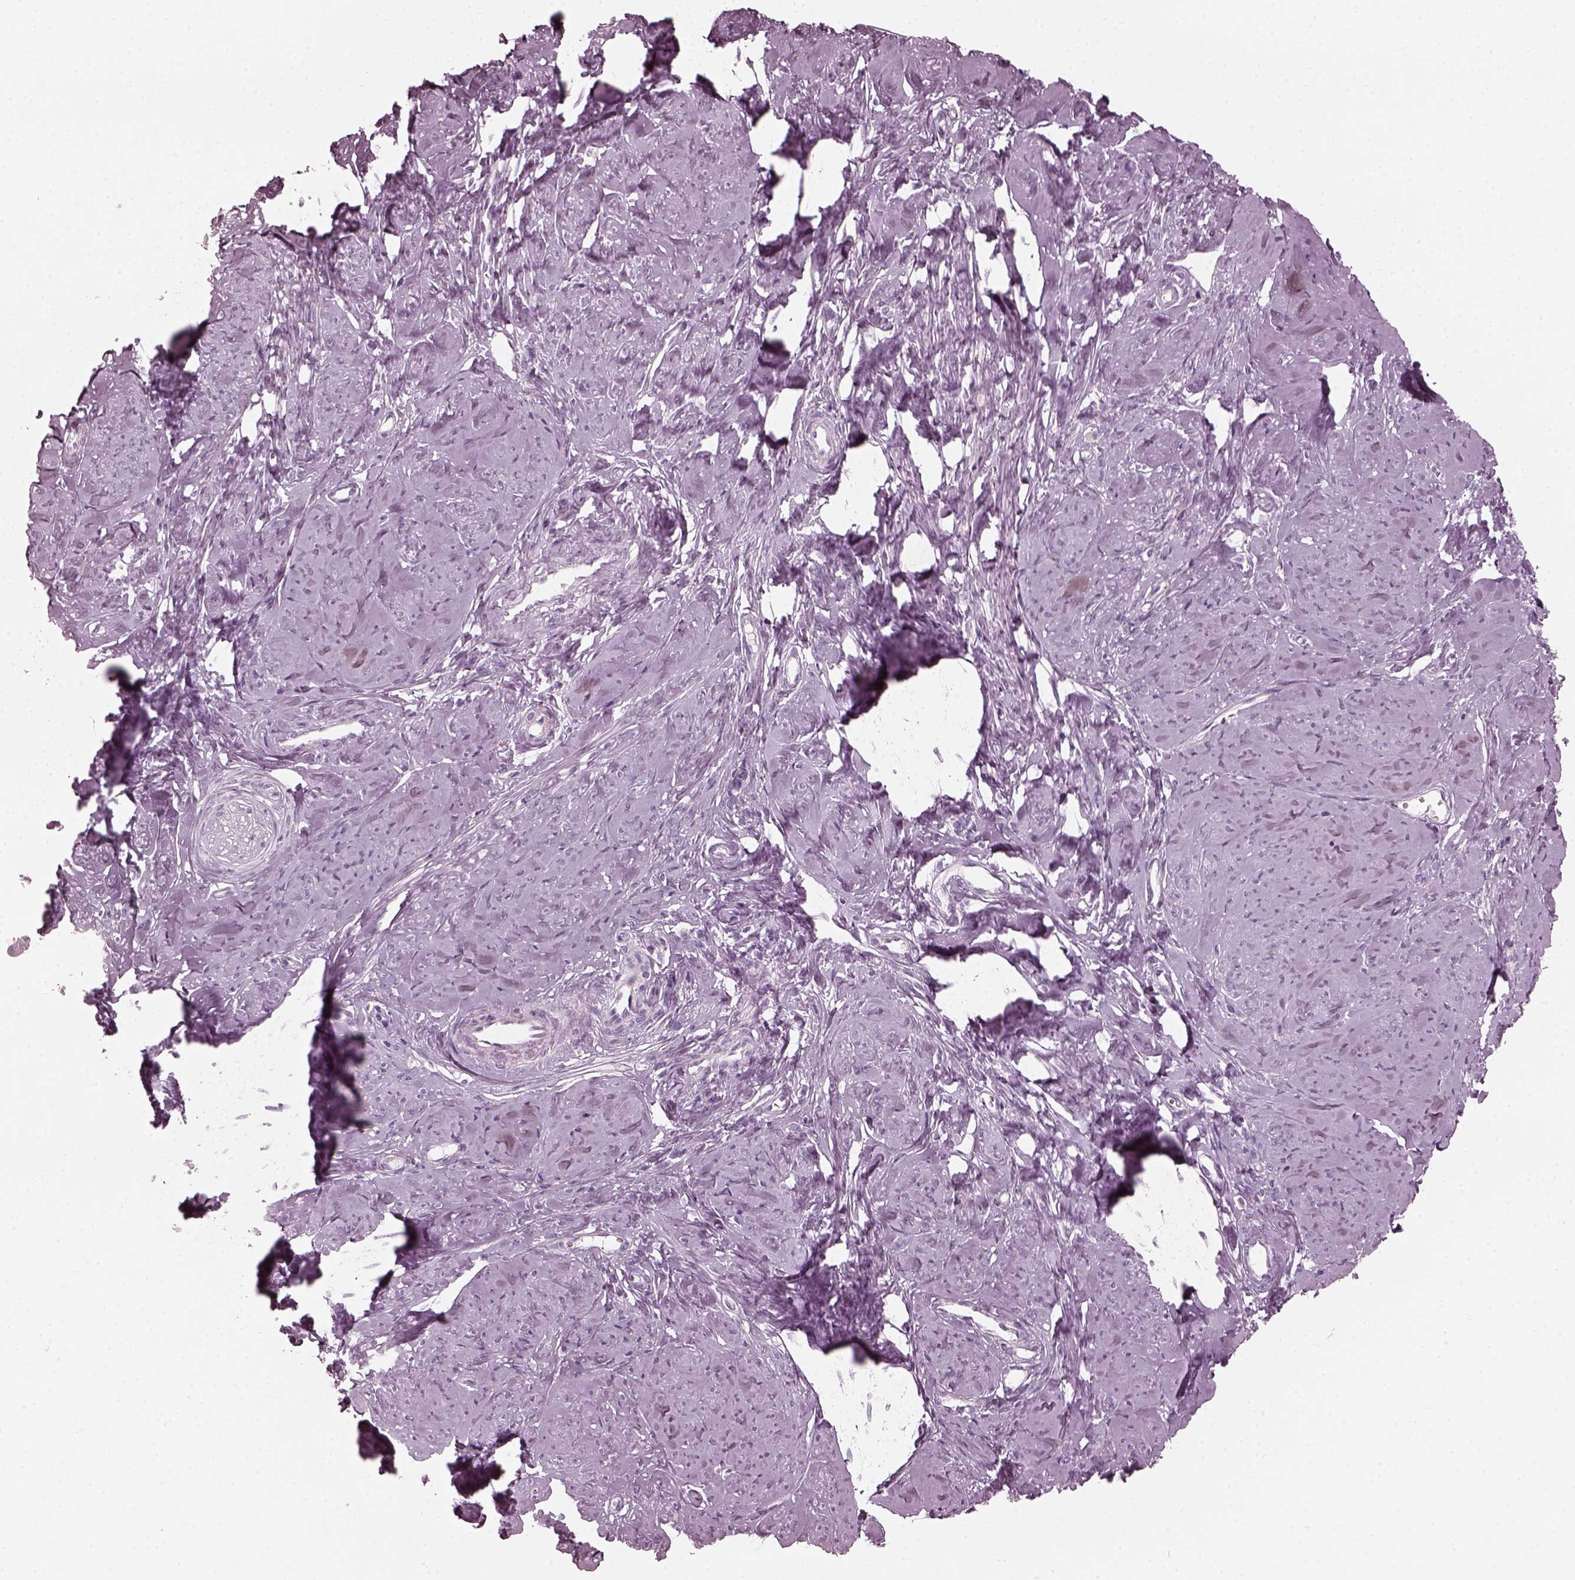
{"staining": {"intensity": "negative", "quantity": "none", "location": "none"}, "tissue": "smooth muscle", "cell_type": "Smooth muscle cells", "image_type": "normal", "snomed": [{"axis": "morphology", "description": "Normal tissue, NOS"}, {"axis": "topography", "description": "Smooth muscle"}], "caption": "IHC histopathology image of unremarkable smooth muscle: human smooth muscle stained with DAB exhibits no significant protein staining in smooth muscle cells.", "gene": "SAXO2", "patient": {"sex": "female", "age": 48}}